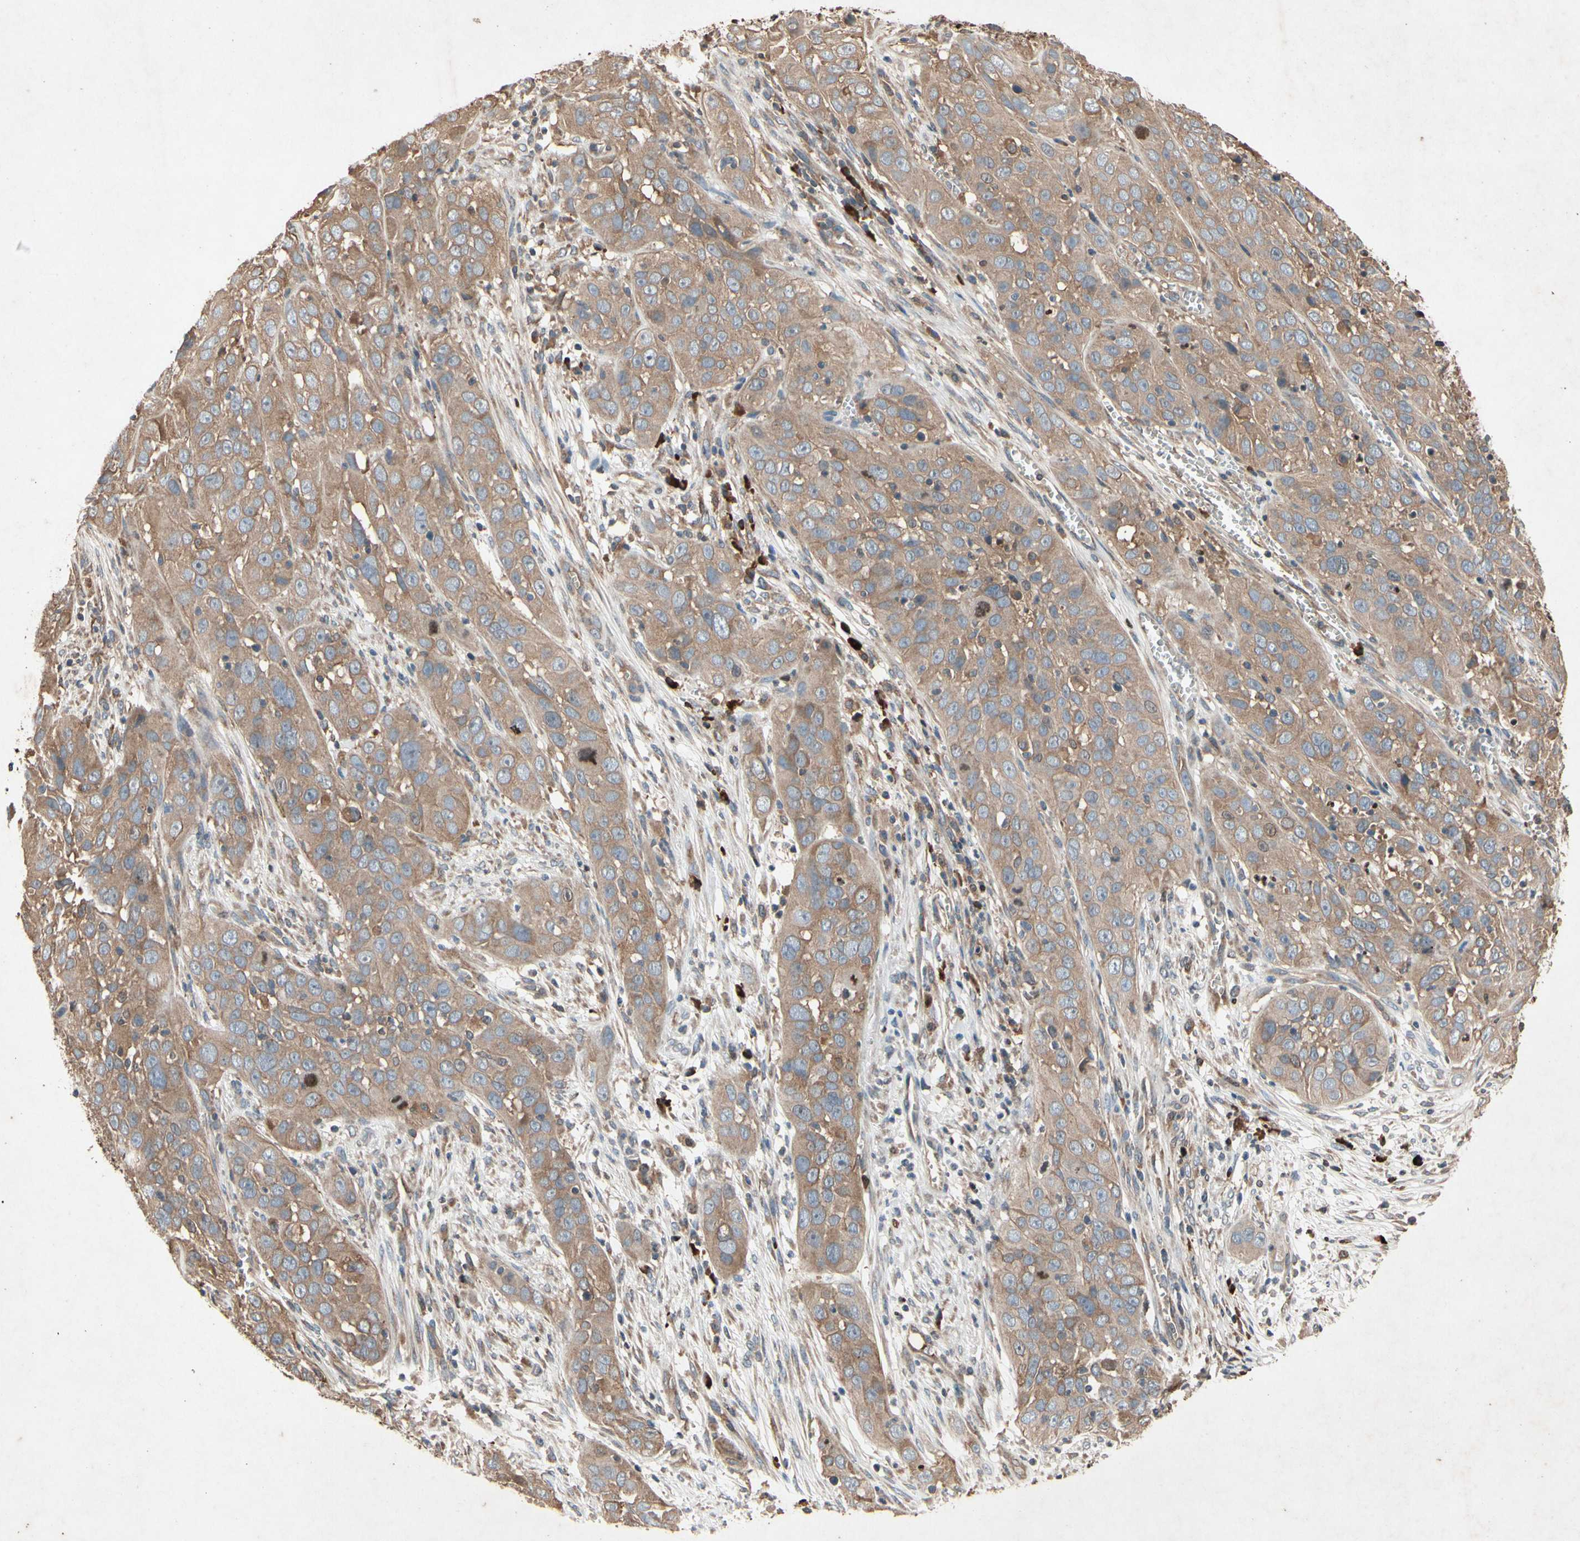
{"staining": {"intensity": "moderate", "quantity": ">75%", "location": "cytoplasmic/membranous"}, "tissue": "cervical cancer", "cell_type": "Tumor cells", "image_type": "cancer", "snomed": [{"axis": "morphology", "description": "Squamous cell carcinoma, NOS"}, {"axis": "topography", "description": "Cervix"}], "caption": "Immunohistochemistry histopathology image of human squamous cell carcinoma (cervical) stained for a protein (brown), which demonstrates medium levels of moderate cytoplasmic/membranous expression in approximately >75% of tumor cells.", "gene": "PRDX4", "patient": {"sex": "female", "age": 32}}